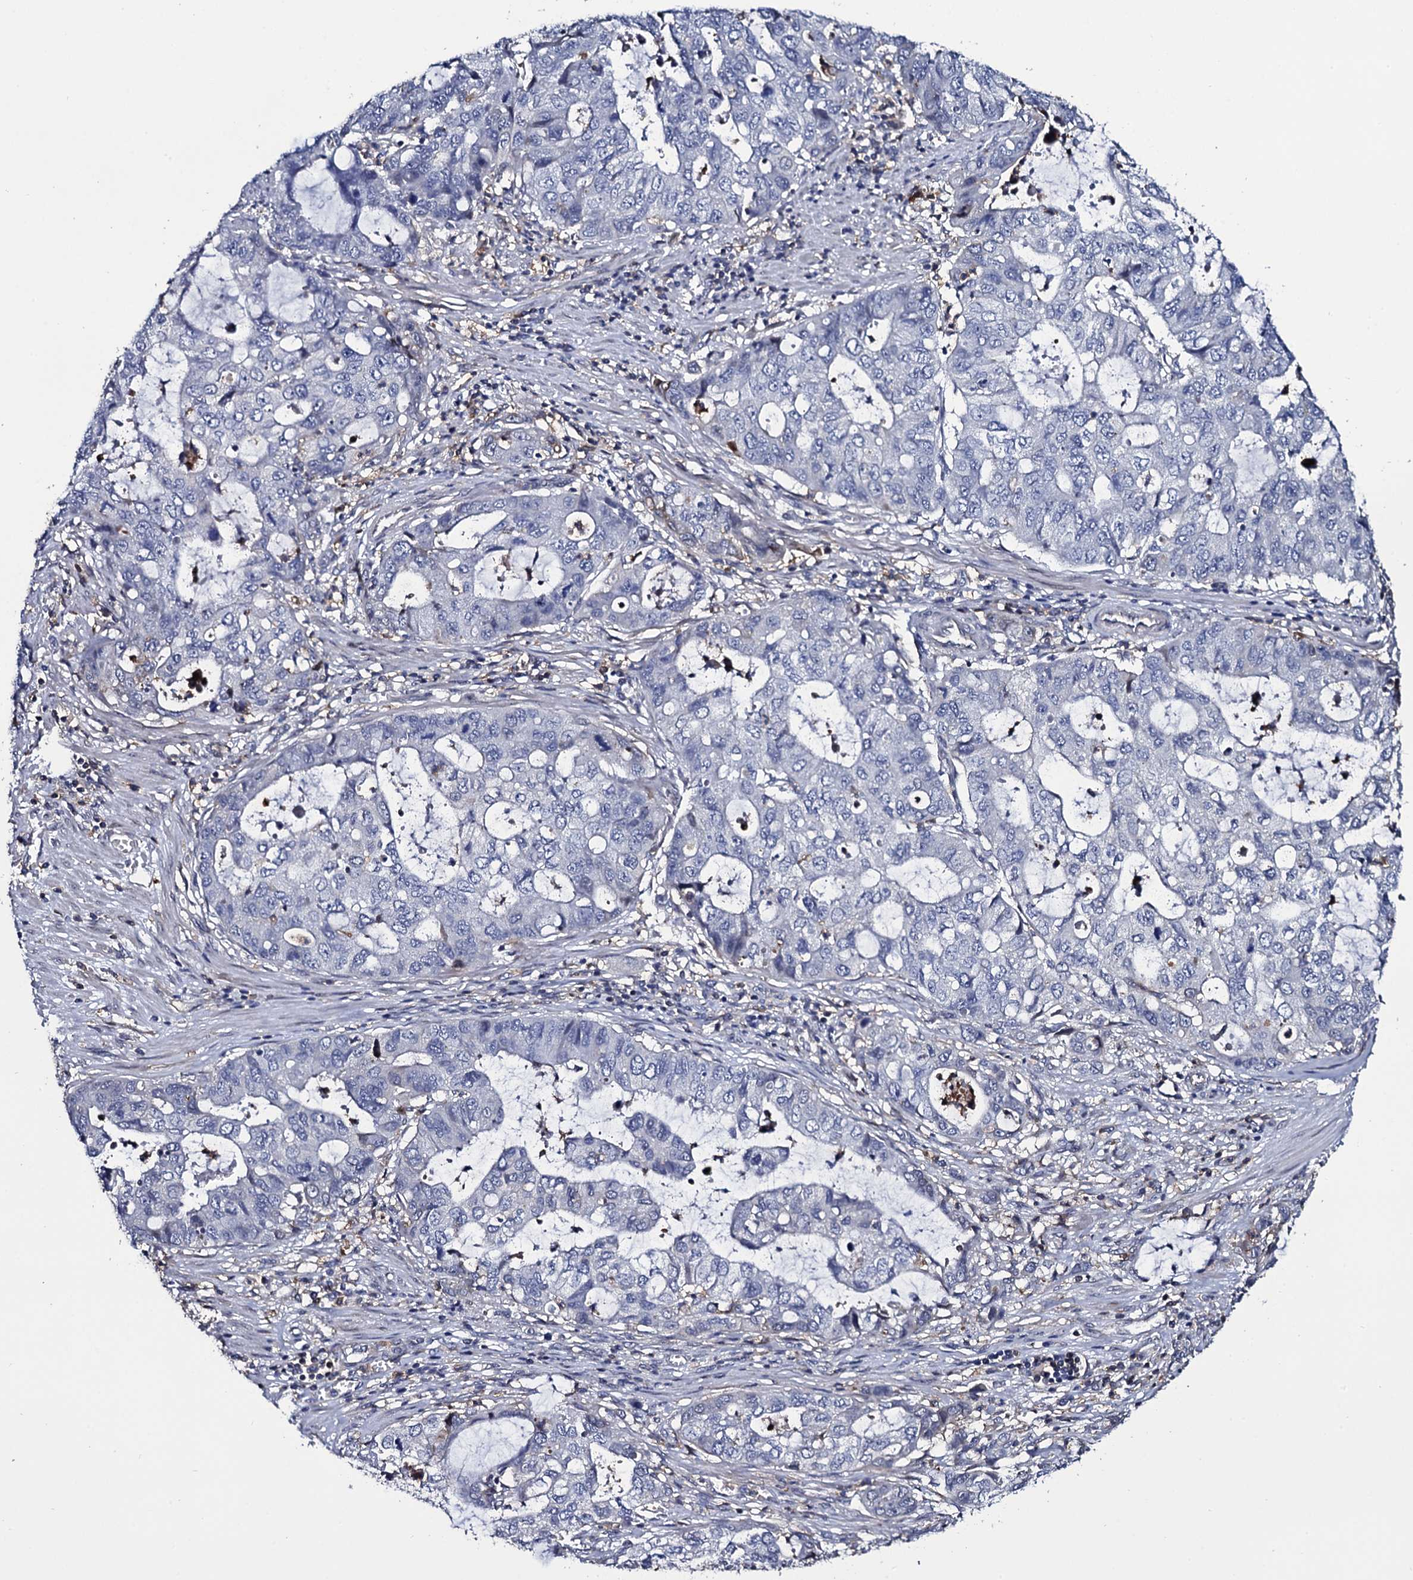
{"staining": {"intensity": "negative", "quantity": "none", "location": "none"}, "tissue": "stomach cancer", "cell_type": "Tumor cells", "image_type": "cancer", "snomed": [{"axis": "morphology", "description": "Adenocarcinoma, NOS"}, {"axis": "topography", "description": "Stomach, upper"}], "caption": "Tumor cells are negative for protein expression in human stomach cancer (adenocarcinoma).", "gene": "TTC23", "patient": {"sex": "female", "age": 52}}